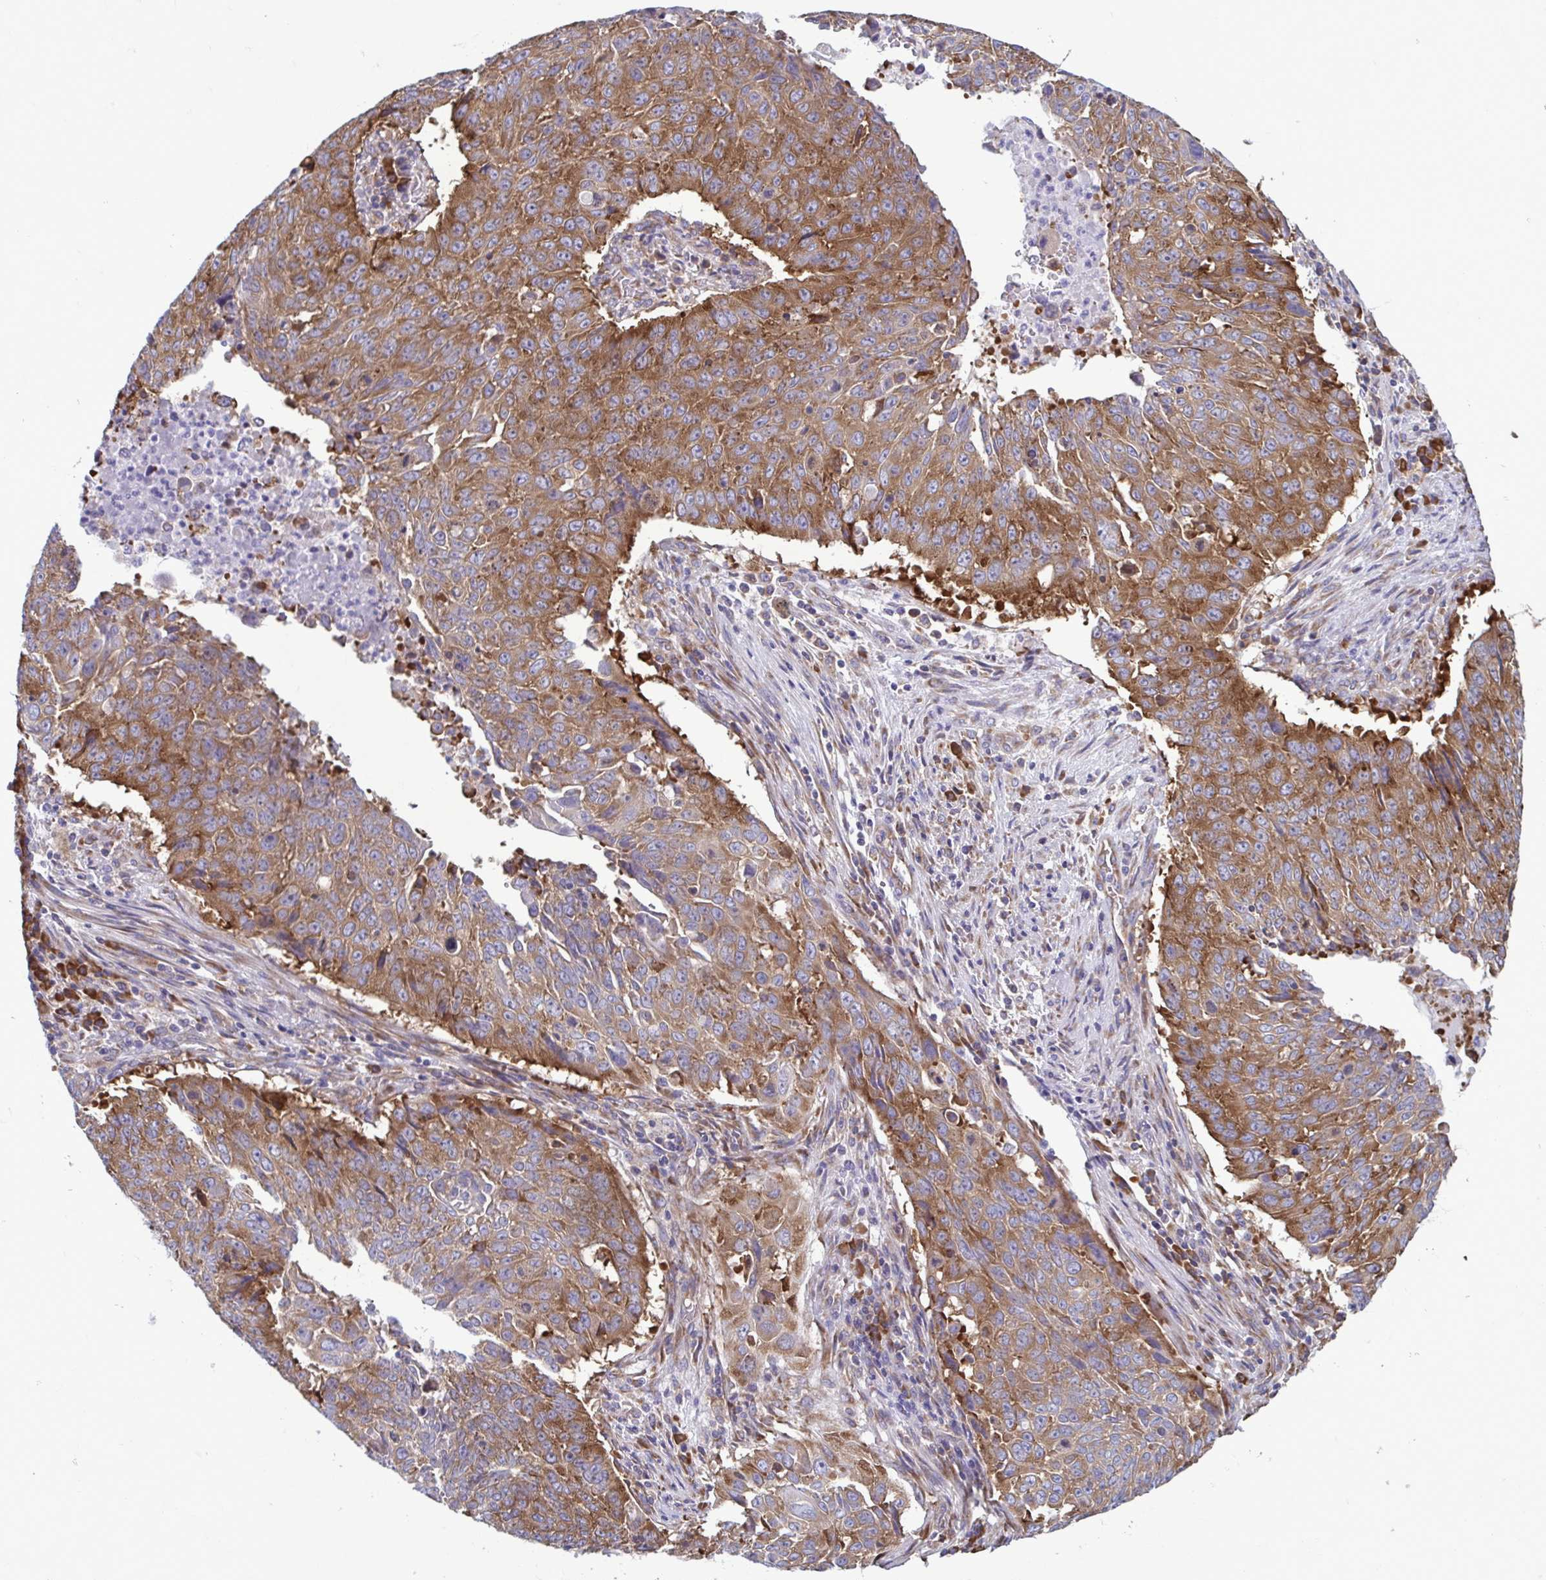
{"staining": {"intensity": "moderate", "quantity": ">75%", "location": "cytoplasmic/membranous"}, "tissue": "lung cancer", "cell_type": "Tumor cells", "image_type": "cancer", "snomed": [{"axis": "morphology", "description": "Normal tissue, NOS"}, {"axis": "morphology", "description": "Squamous cell carcinoma, NOS"}, {"axis": "topography", "description": "Bronchus"}, {"axis": "topography", "description": "Lung"}], "caption": "Human squamous cell carcinoma (lung) stained with a protein marker displays moderate staining in tumor cells.", "gene": "RPS16", "patient": {"sex": "male", "age": 64}}